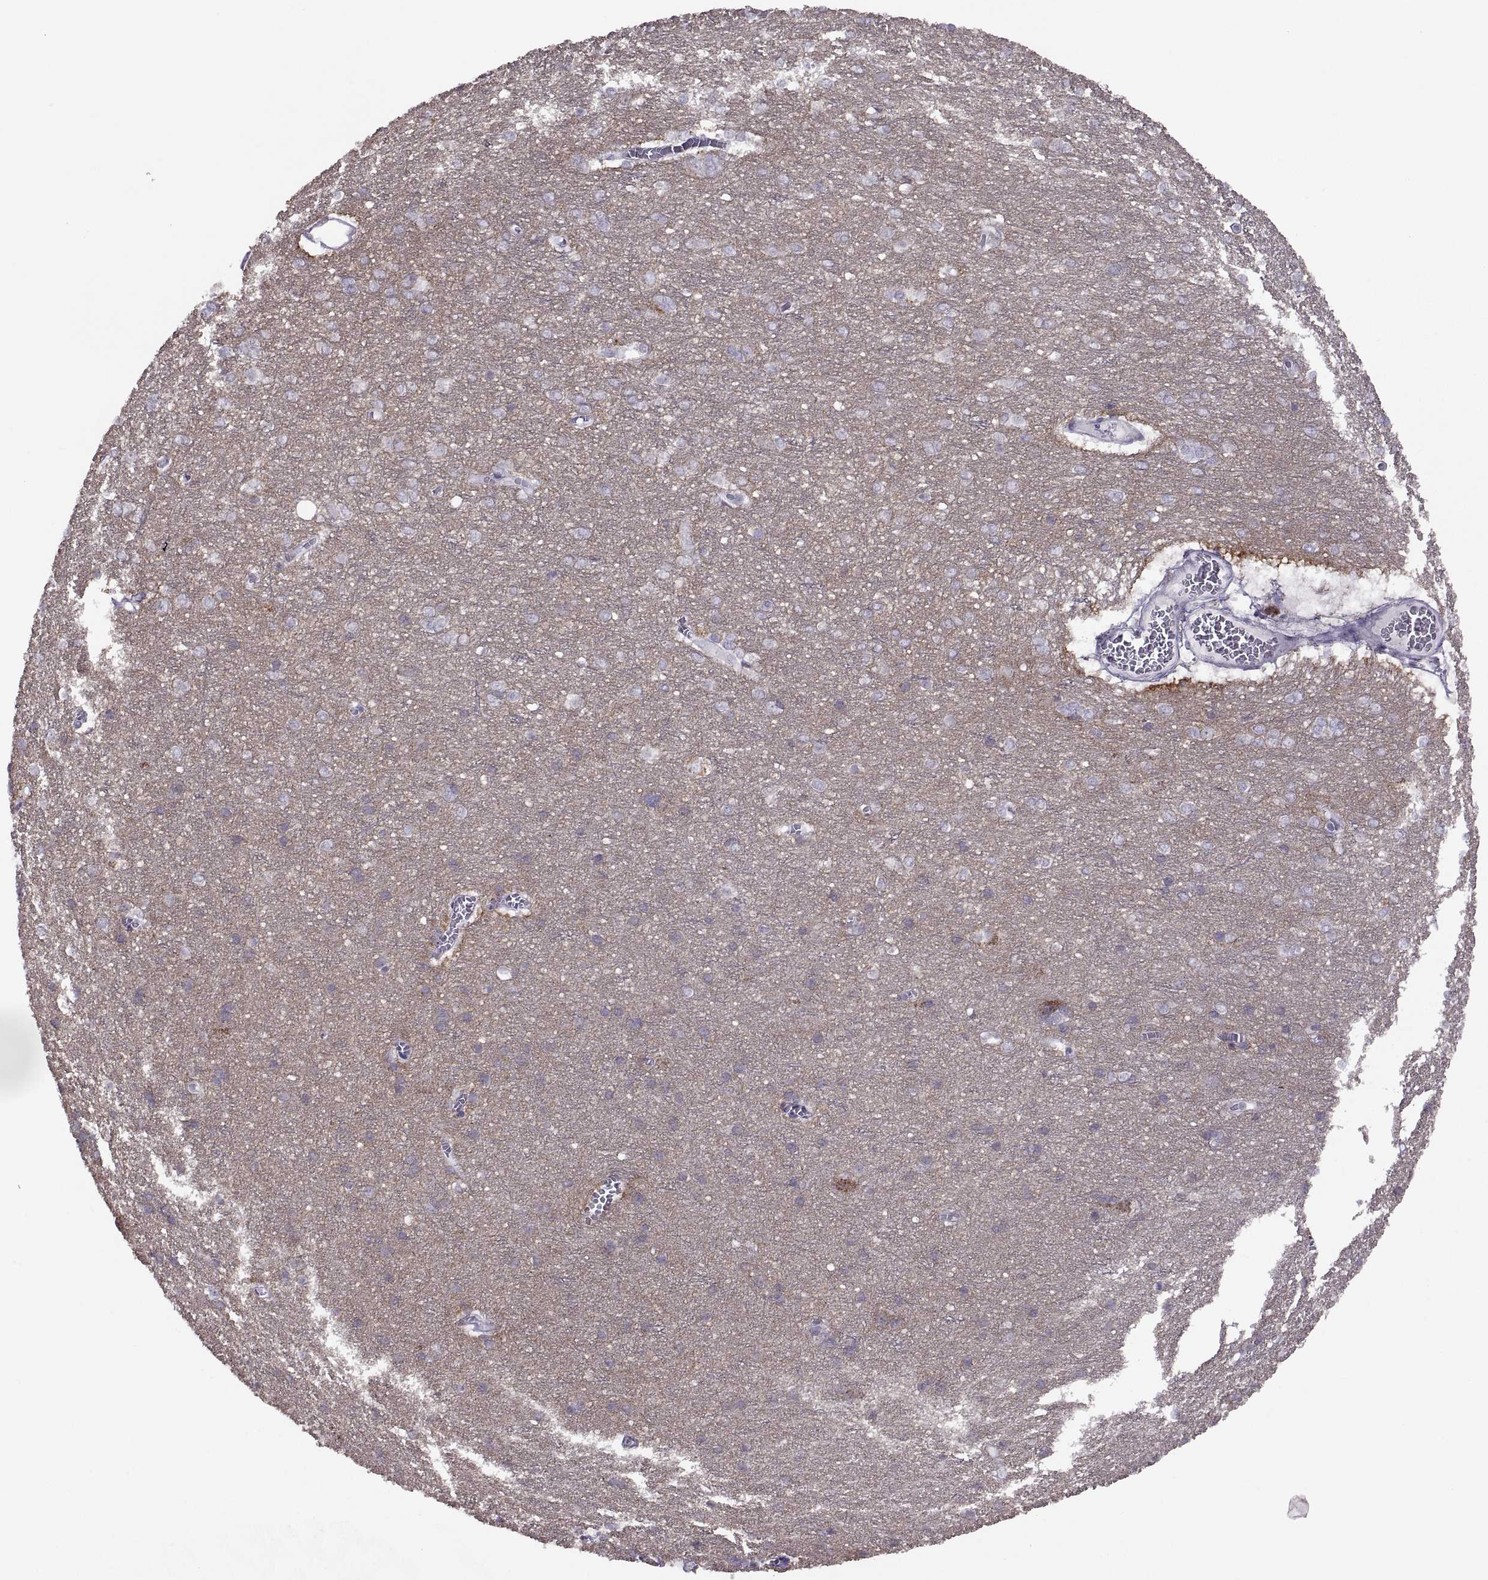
{"staining": {"intensity": "negative", "quantity": "none", "location": "none"}, "tissue": "cerebral cortex", "cell_type": "Endothelial cells", "image_type": "normal", "snomed": [{"axis": "morphology", "description": "Normal tissue, NOS"}, {"axis": "topography", "description": "Cerebral cortex"}], "caption": "Immunohistochemistry of unremarkable cerebral cortex displays no expression in endothelial cells.", "gene": "ASIC2", "patient": {"sex": "male", "age": 37}}